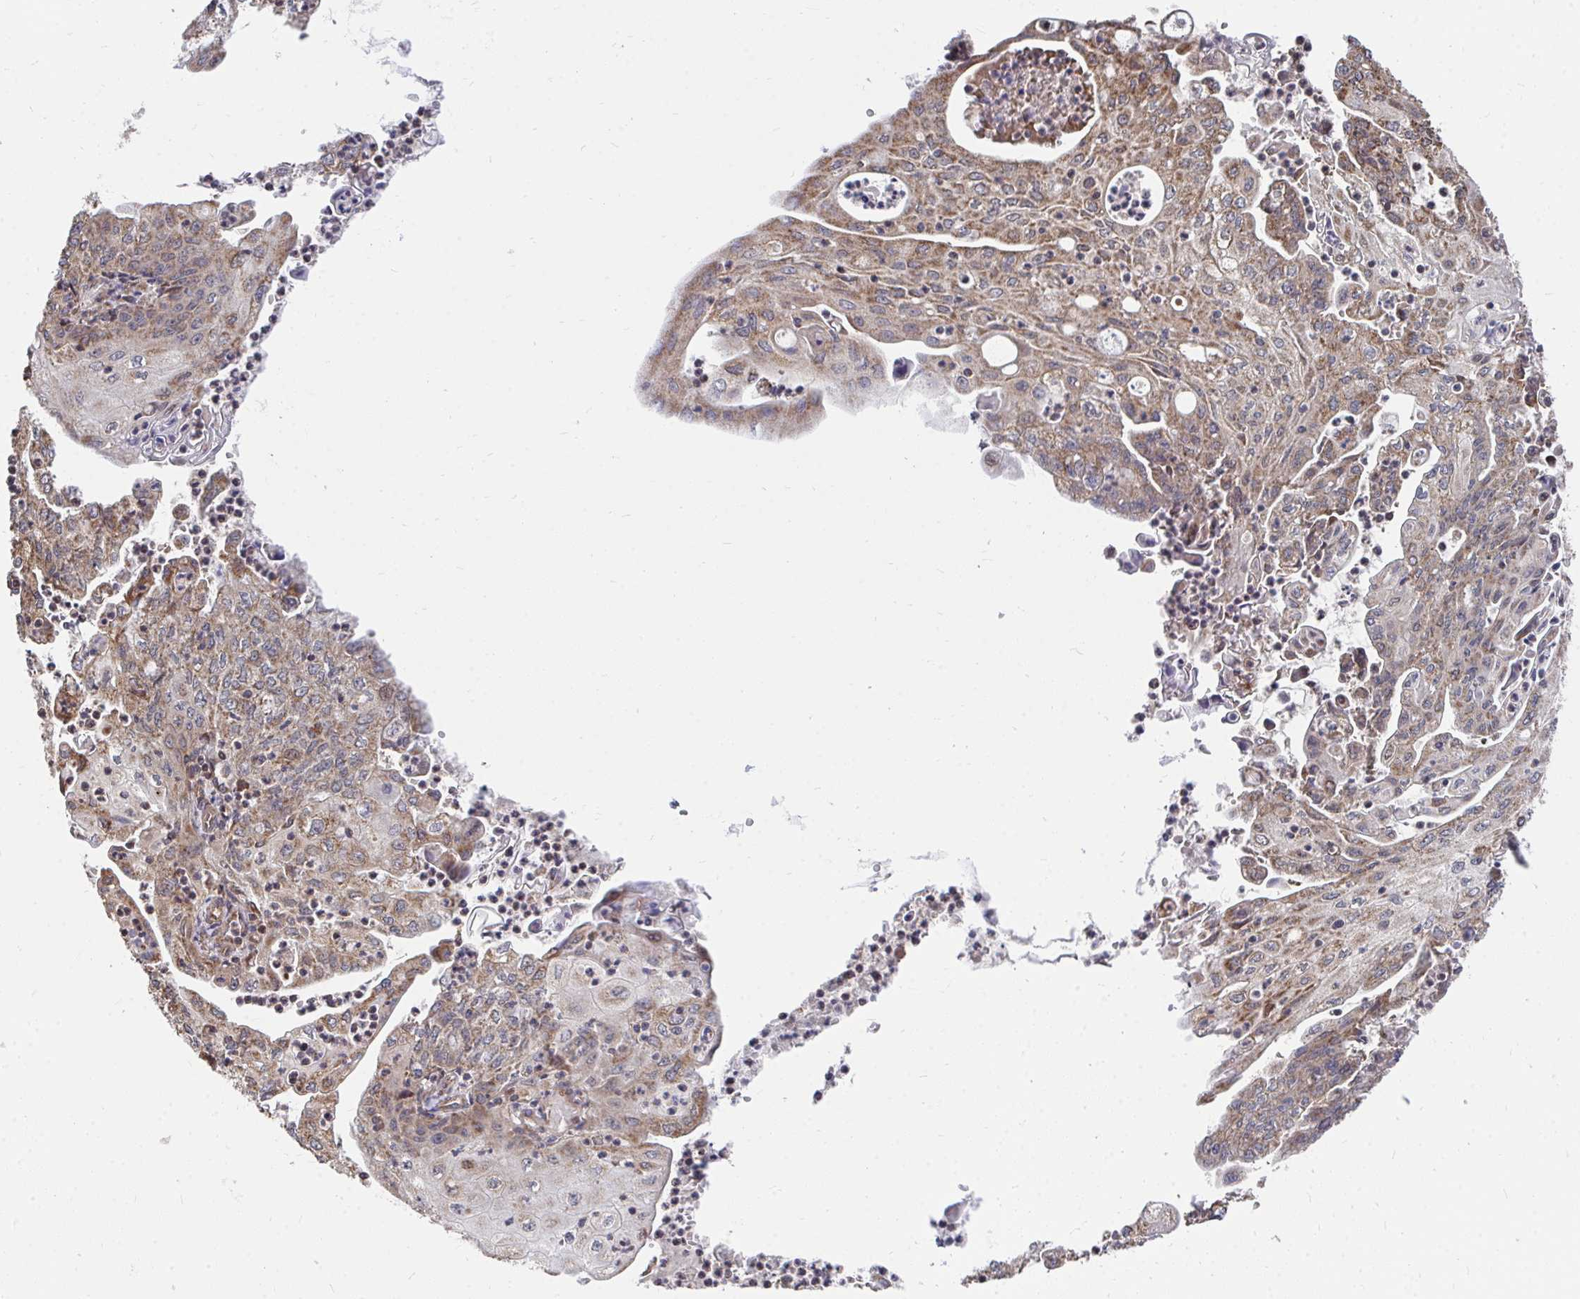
{"staining": {"intensity": "moderate", "quantity": ">75%", "location": "cytoplasmic/membranous"}, "tissue": "endometrial cancer", "cell_type": "Tumor cells", "image_type": "cancer", "snomed": [{"axis": "morphology", "description": "Adenocarcinoma, NOS"}, {"axis": "topography", "description": "Endometrium"}], "caption": "This is an image of IHC staining of endometrial cancer, which shows moderate staining in the cytoplasmic/membranous of tumor cells.", "gene": "FAM89A", "patient": {"sex": "female", "age": 61}}